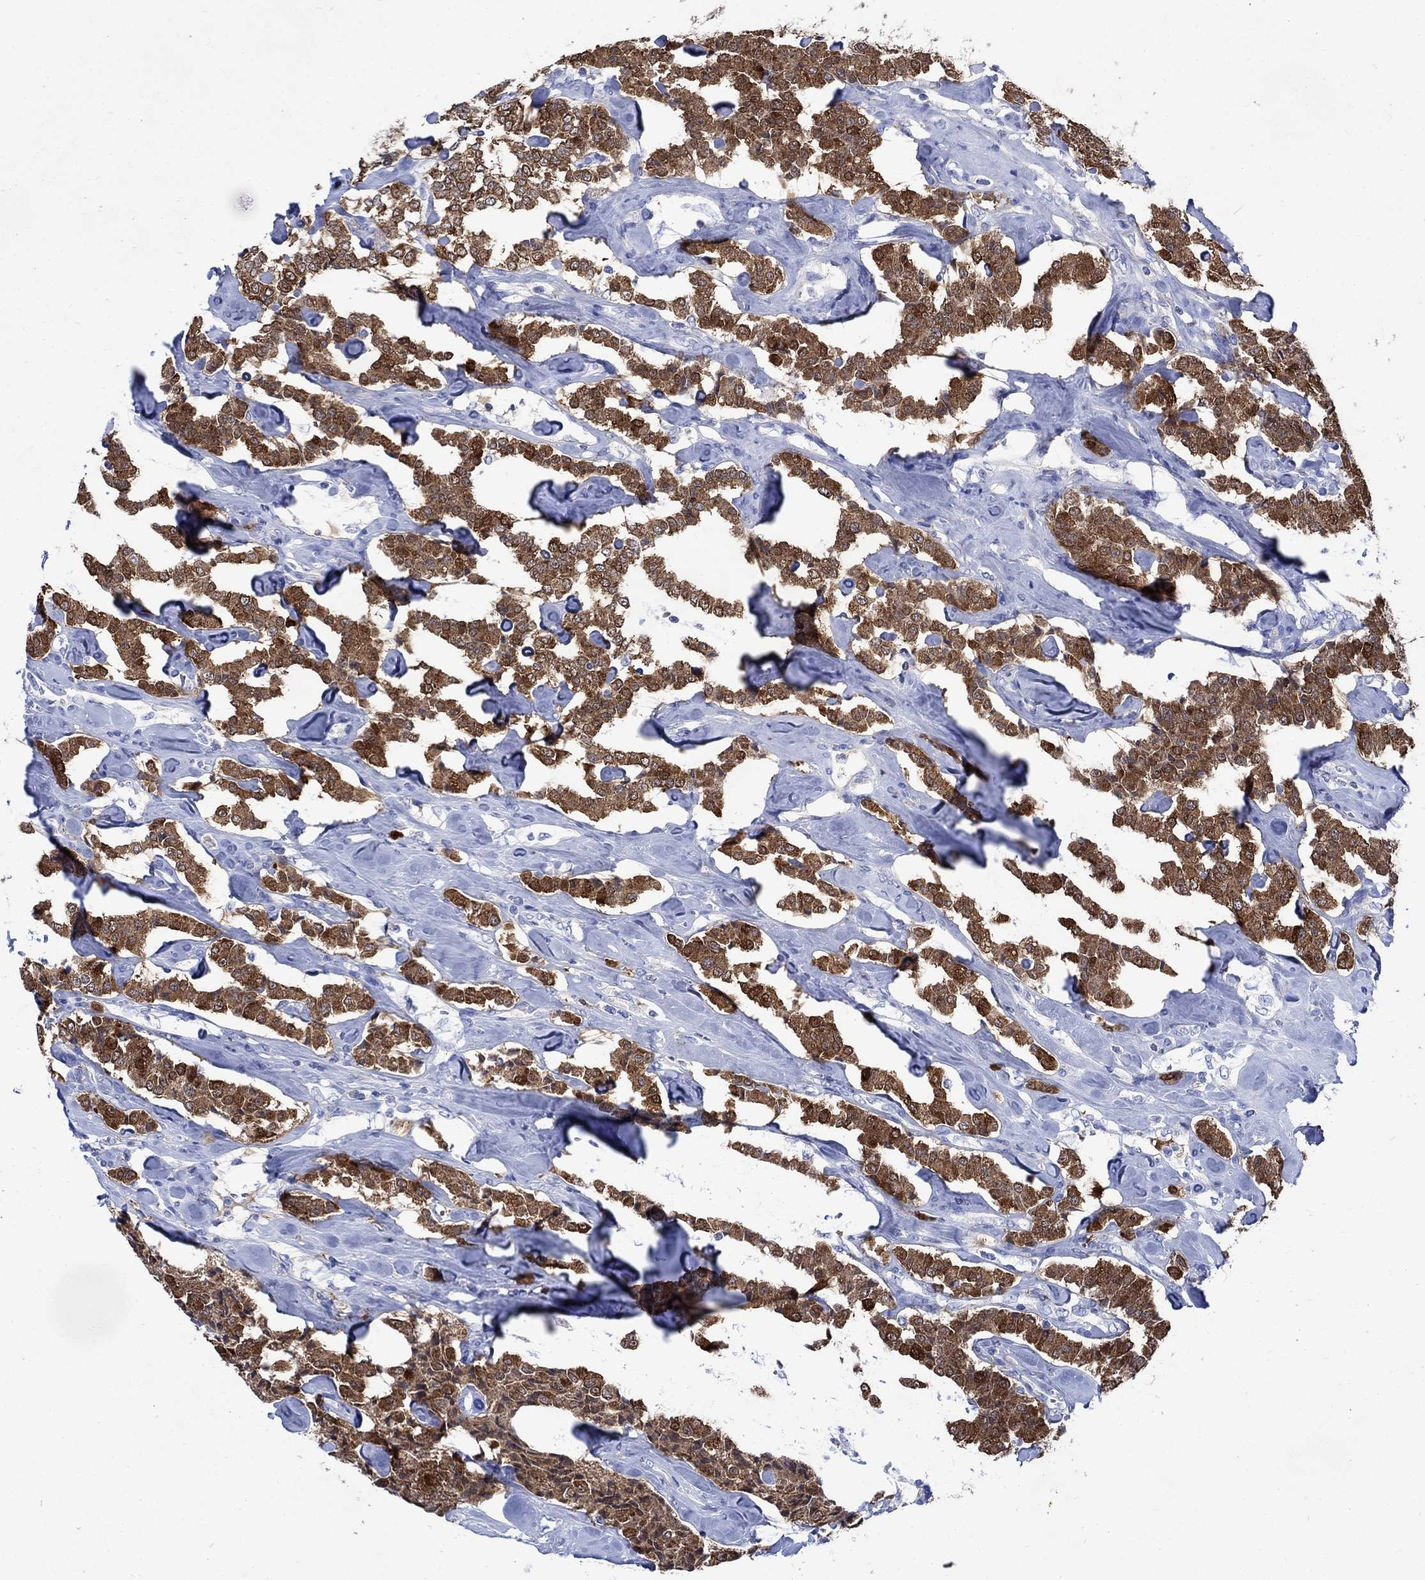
{"staining": {"intensity": "strong", "quantity": ">75%", "location": "cytoplasmic/membranous"}, "tissue": "carcinoid", "cell_type": "Tumor cells", "image_type": "cancer", "snomed": [{"axis": "morphology", "description": "Carcinoid, malignant, NOS"}, {"axis": "topography", "description": "Pancreas"}], "caption": "Carcinoid stained with a brown dye reveals strong cytoplasmic/membranous positive positivity in about >75% of tumor cells.", "gene": "CPLX2", "patient": {"sex": "male", "age": 41}}